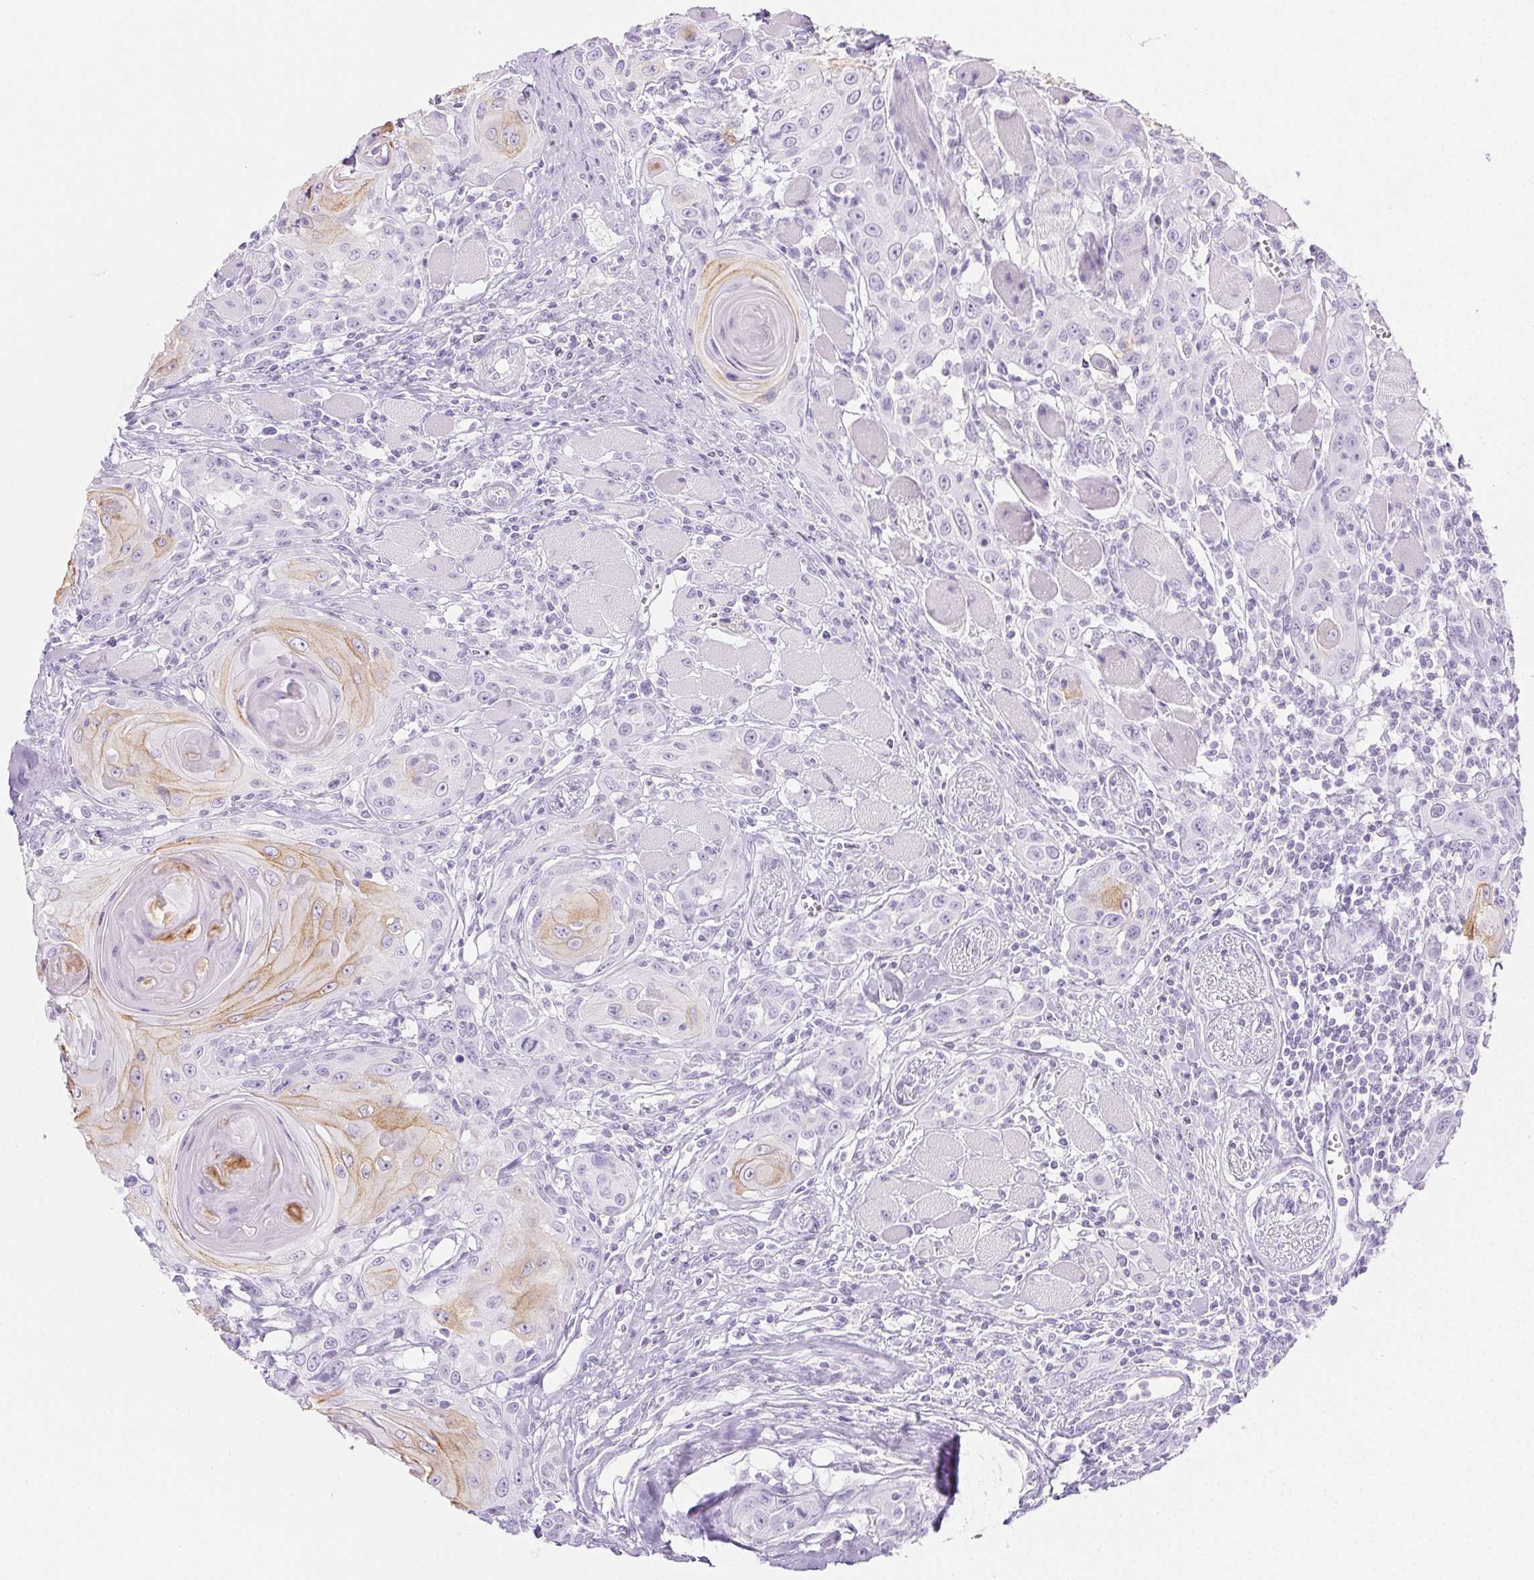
{"staining": {"intensity": "weak", "quantity": "<25%", "location": "cytoplasmic/membranous"}, "tissue": "head and neck cancer", "cell_type": "Tumor cells", "image_type": "cancer", "snomed": [{"axis": "morphology", "description": "Squamous cell carcinoma, NOS"}, {"axis": "topography", "description": "Head-Neck"}], "caption": "Immunohistochemistry of head and neck cancer (squamous cell carcinoma) shows no expression in tumor cells.", "gene": "PI3", "patient": {"sex": "female", "age": 80}}